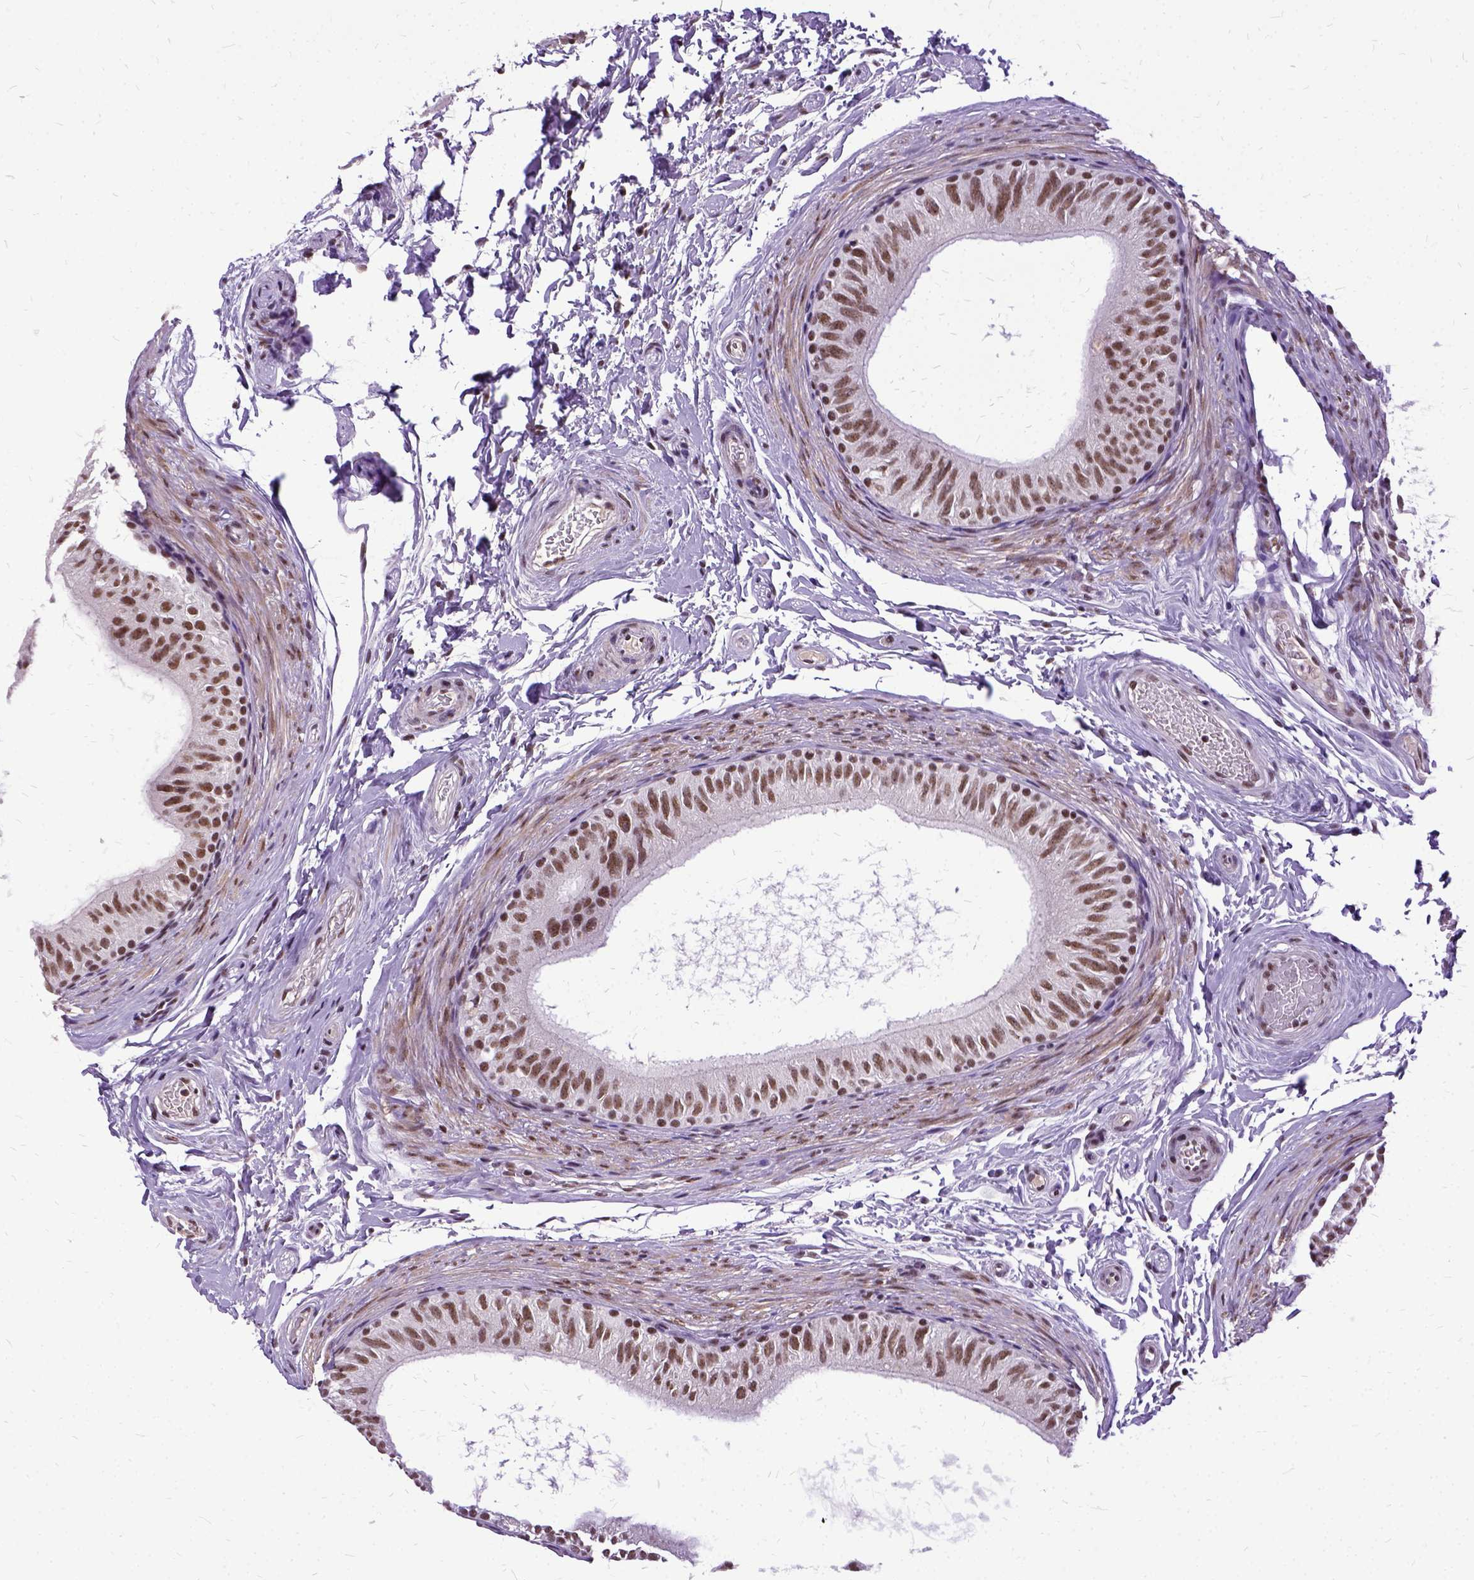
{"staining": {"intensity": "moderate", "quantity": ">75%", "location": "nuclear"}, "tissue": "epididymis", "cell_type": "Glandular cells", "image_type": "normal", "snomed": [{"axis": "morphology", "description": "Normal tissue, NOS"}, {"axis": "topography", "description": "Epididymis"}], "caption": "An image of epididymis stained for a protein displays moderate nuclear brown staining in glandular cells.", "gene": "SETD1A", "patient": {"sex": "male", "age": 36}}